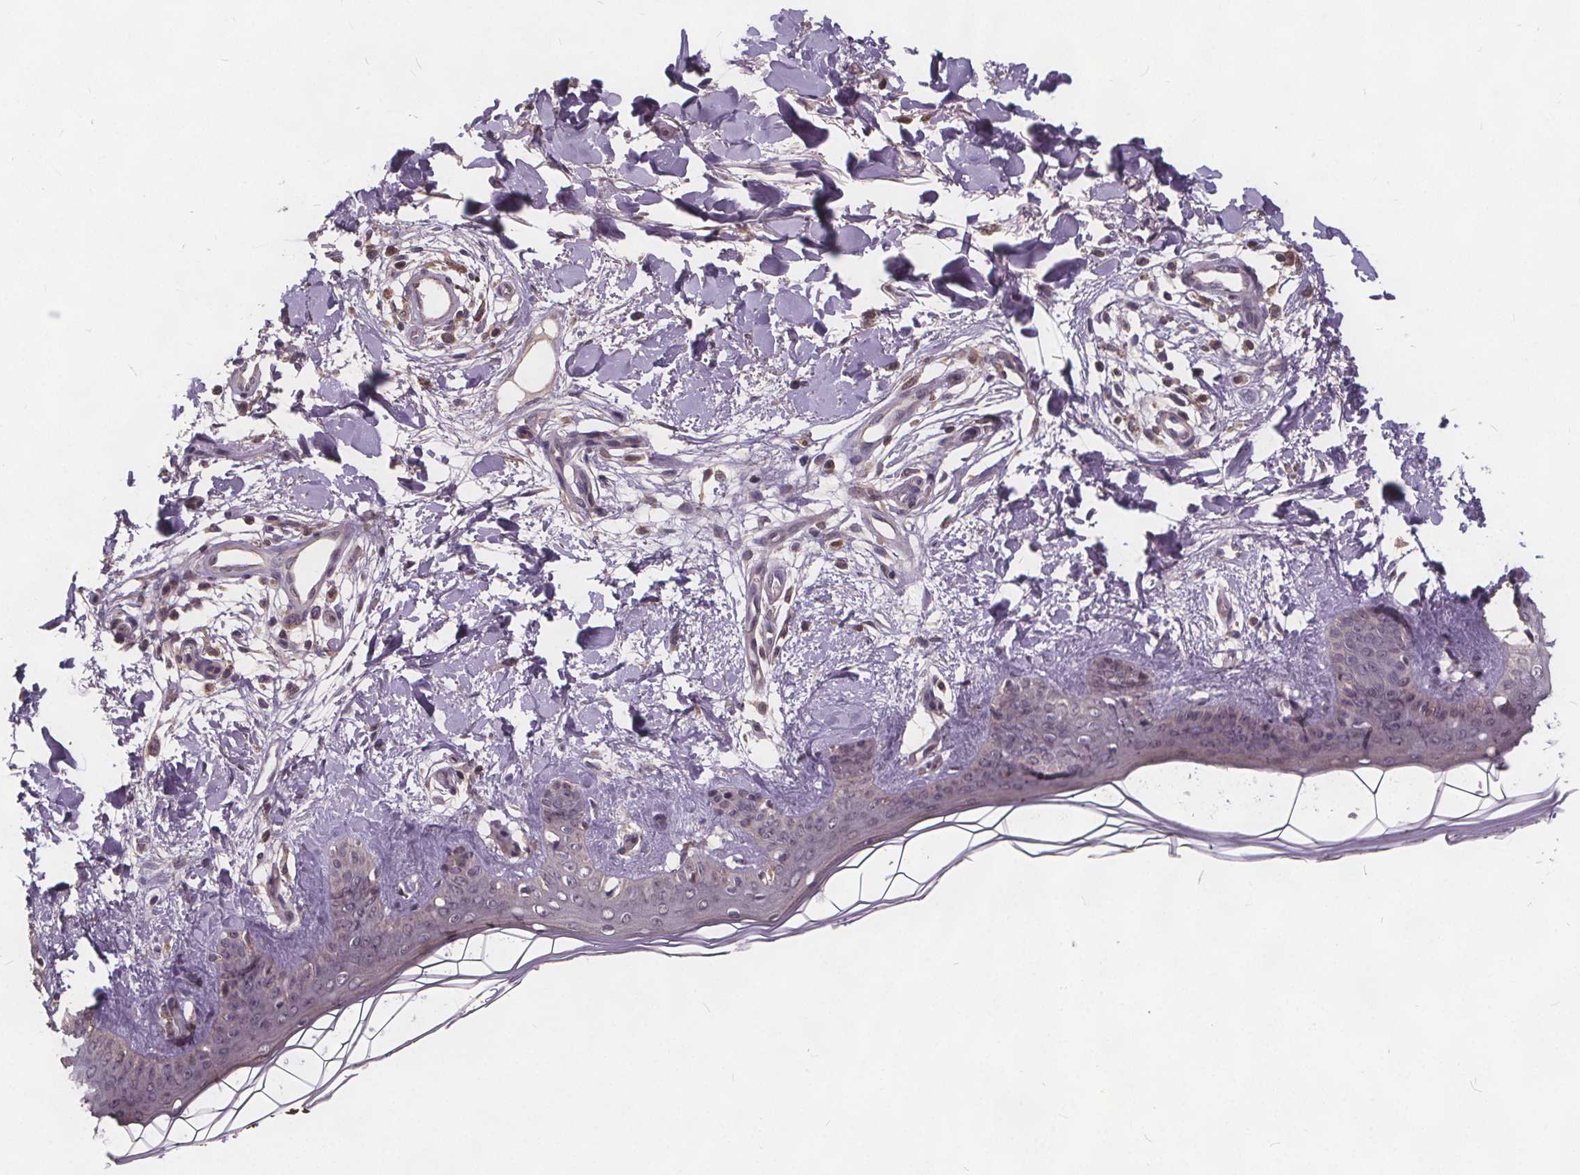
{"staining": {"intensity": "weak", "quantity": "<25%", "location": "cytoplasmic/membranous"}, "tissue": "skin", "cell_type": "Fibroblasts", "image_type": "normal", "snomed": [{"axis": "morphology", "description": "Normal tissue, NOS"}, {"axis": "topography", "description": "Skin"}], "caption": "A high-resolution image shows immunohistochemistry staining of benign skin, which demonstrates no significant staining in fibroblasts. Nuclei are stained in blue.", "gene": "USP9X", "patient": {"sex": "female", "age": 34}}